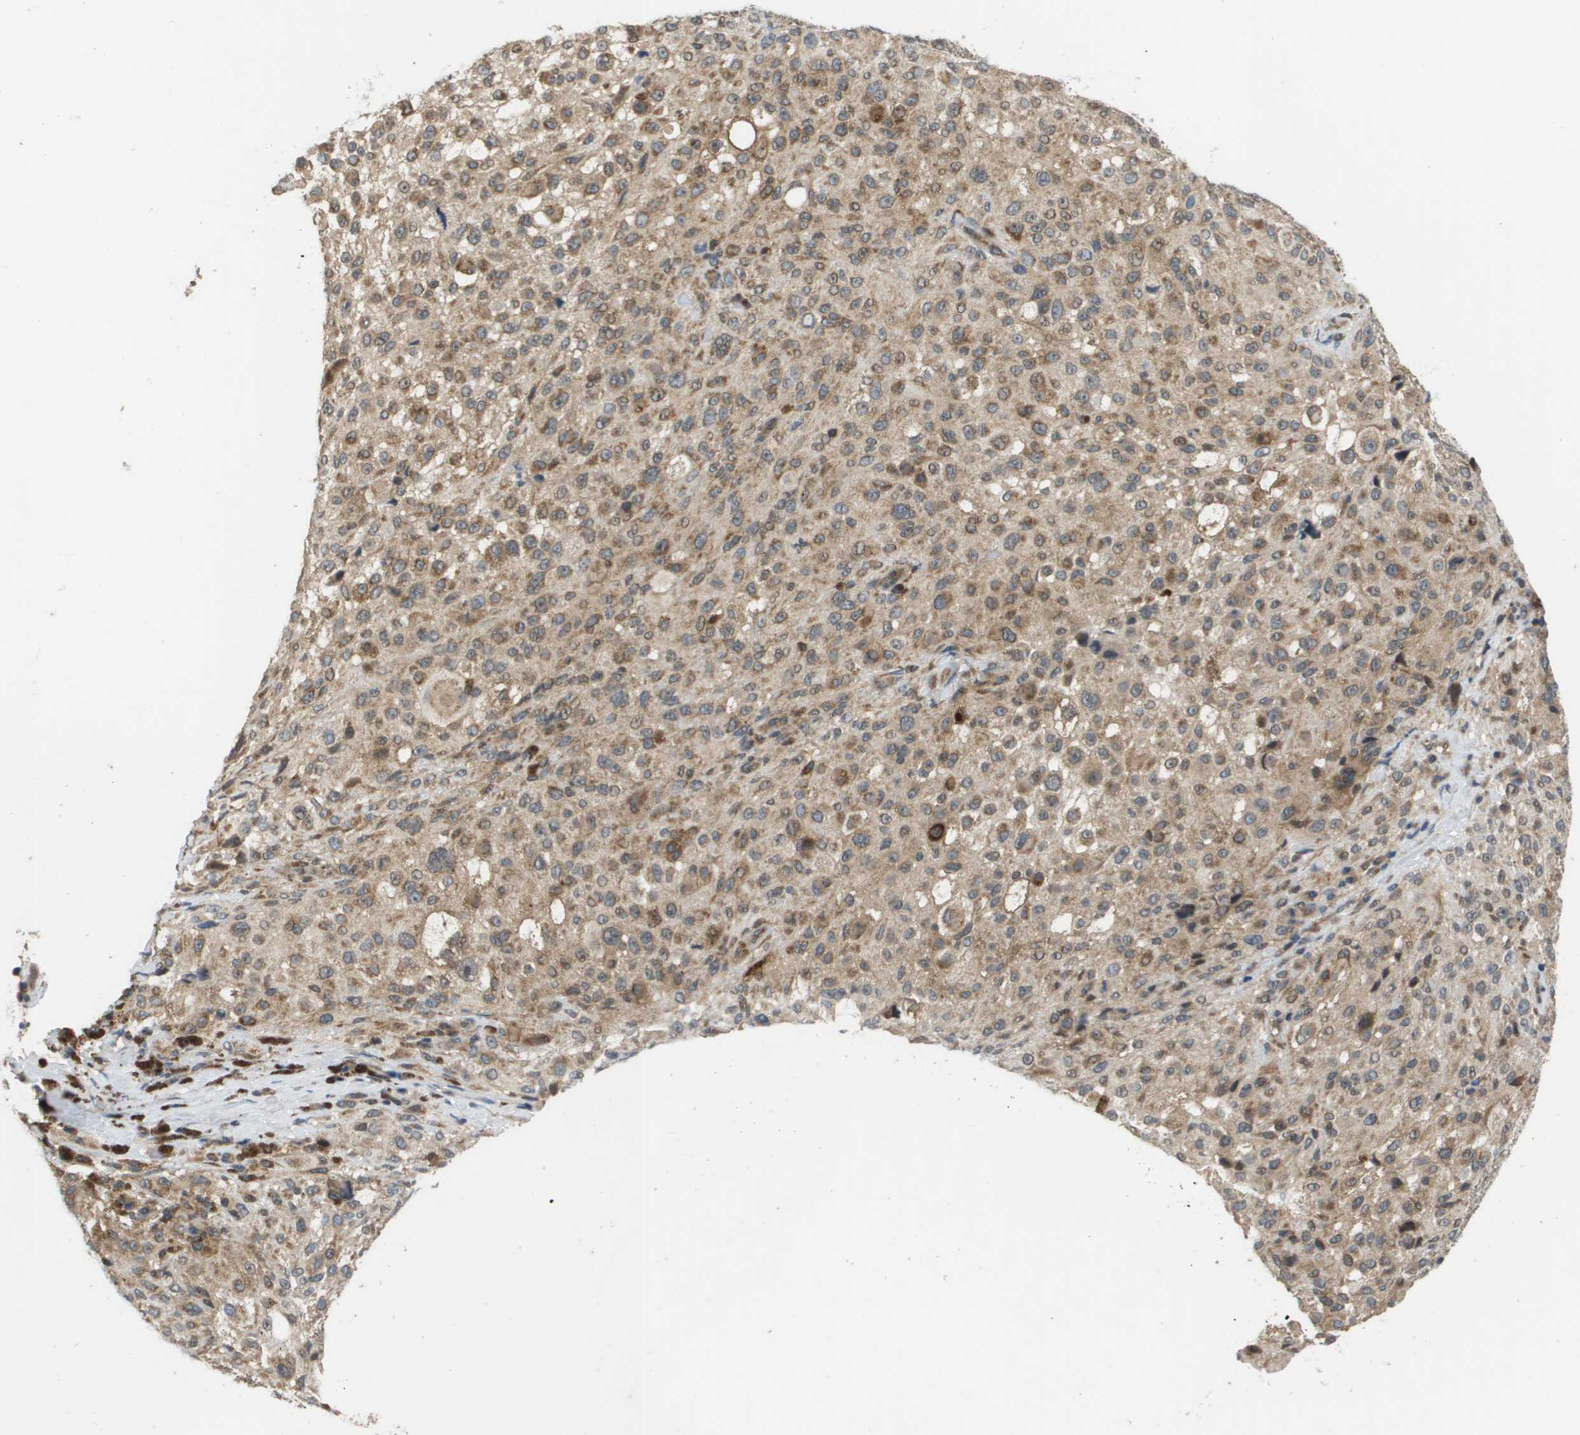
{"staining": {"intensity": "moderate", "quantity": "25%-75%", "location": "cytoplasmic/membranous"}, "tissue": "melanoma", "cell_type": "Tumor cells", "image_type": "cancer", "snomed": [{"axis": "morphology", "description": "Necrosis, NOS"}, {"axis": "morphology", "description": "Malignant melanoma, NOS"}, {"axis": "topography", "description": "Skin"}], "caption": "The image displays a brown stain indicating the presence of a protein in the cytoplasmic/membranous of tumor cells in melanoma.", "gene": "RBM38", "patient": {"sex": "female", "age": 87}}